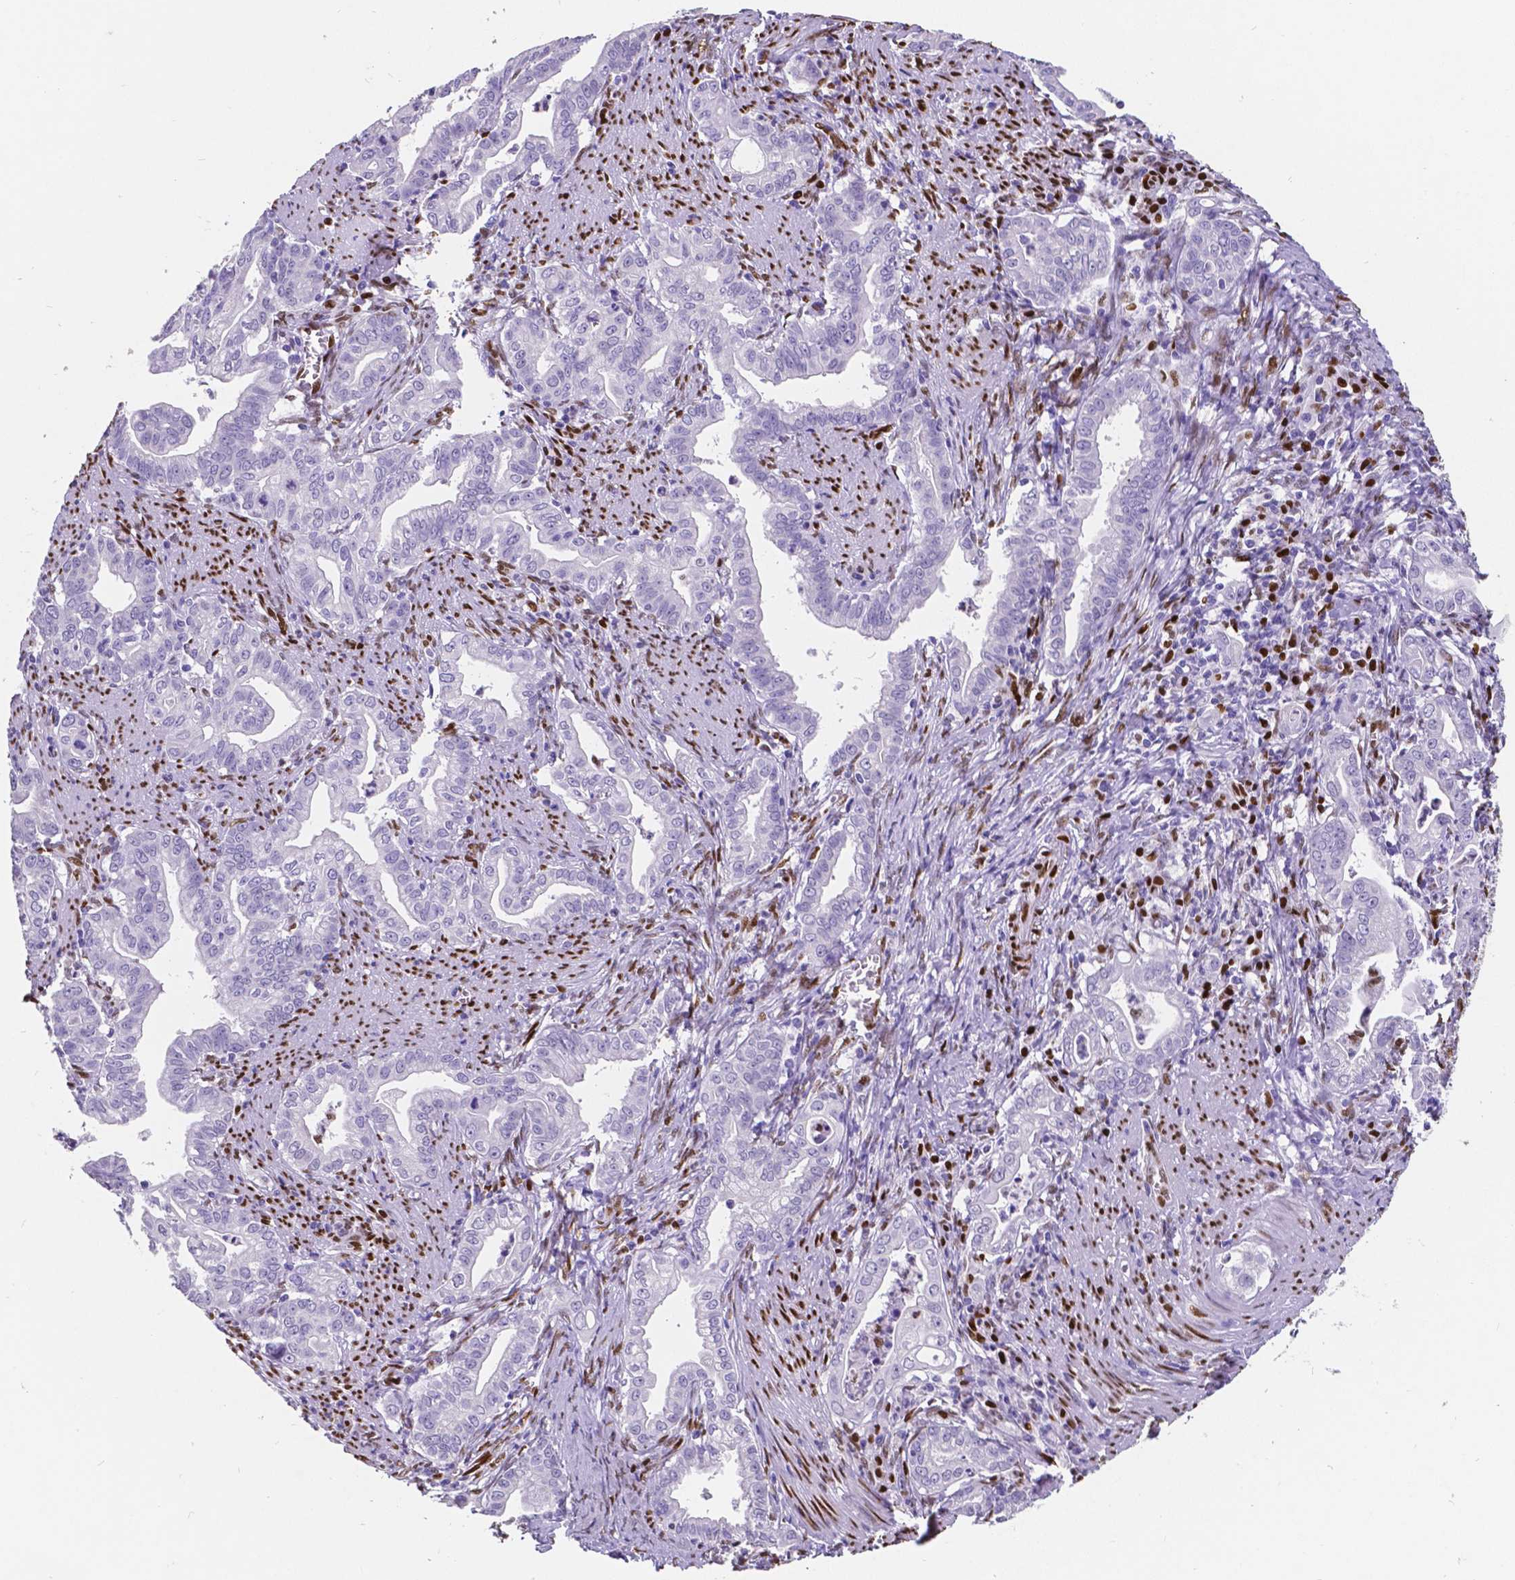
{"staining": {"intensity": "negative", "quantity": "none", "location": "none"}, "tissue": "stomach cancer", "cell_type": "Tumor cells", "image_type": "cancer", "snomed": [{"axis": "morphology", "description": "Adenocarcinoma, NOS"}, {"axis": "topography", "description": "Stomach, upper"}], "caption": "Immunohistochemistry image of adenocarcinoma (stomach) stained for a protein (brown), which displays no staining in tumor cells. (DAB immunohistochemistry, high magnification).", "gene": "MEF2C", "patient": {"sex": "female", "age": 79}}